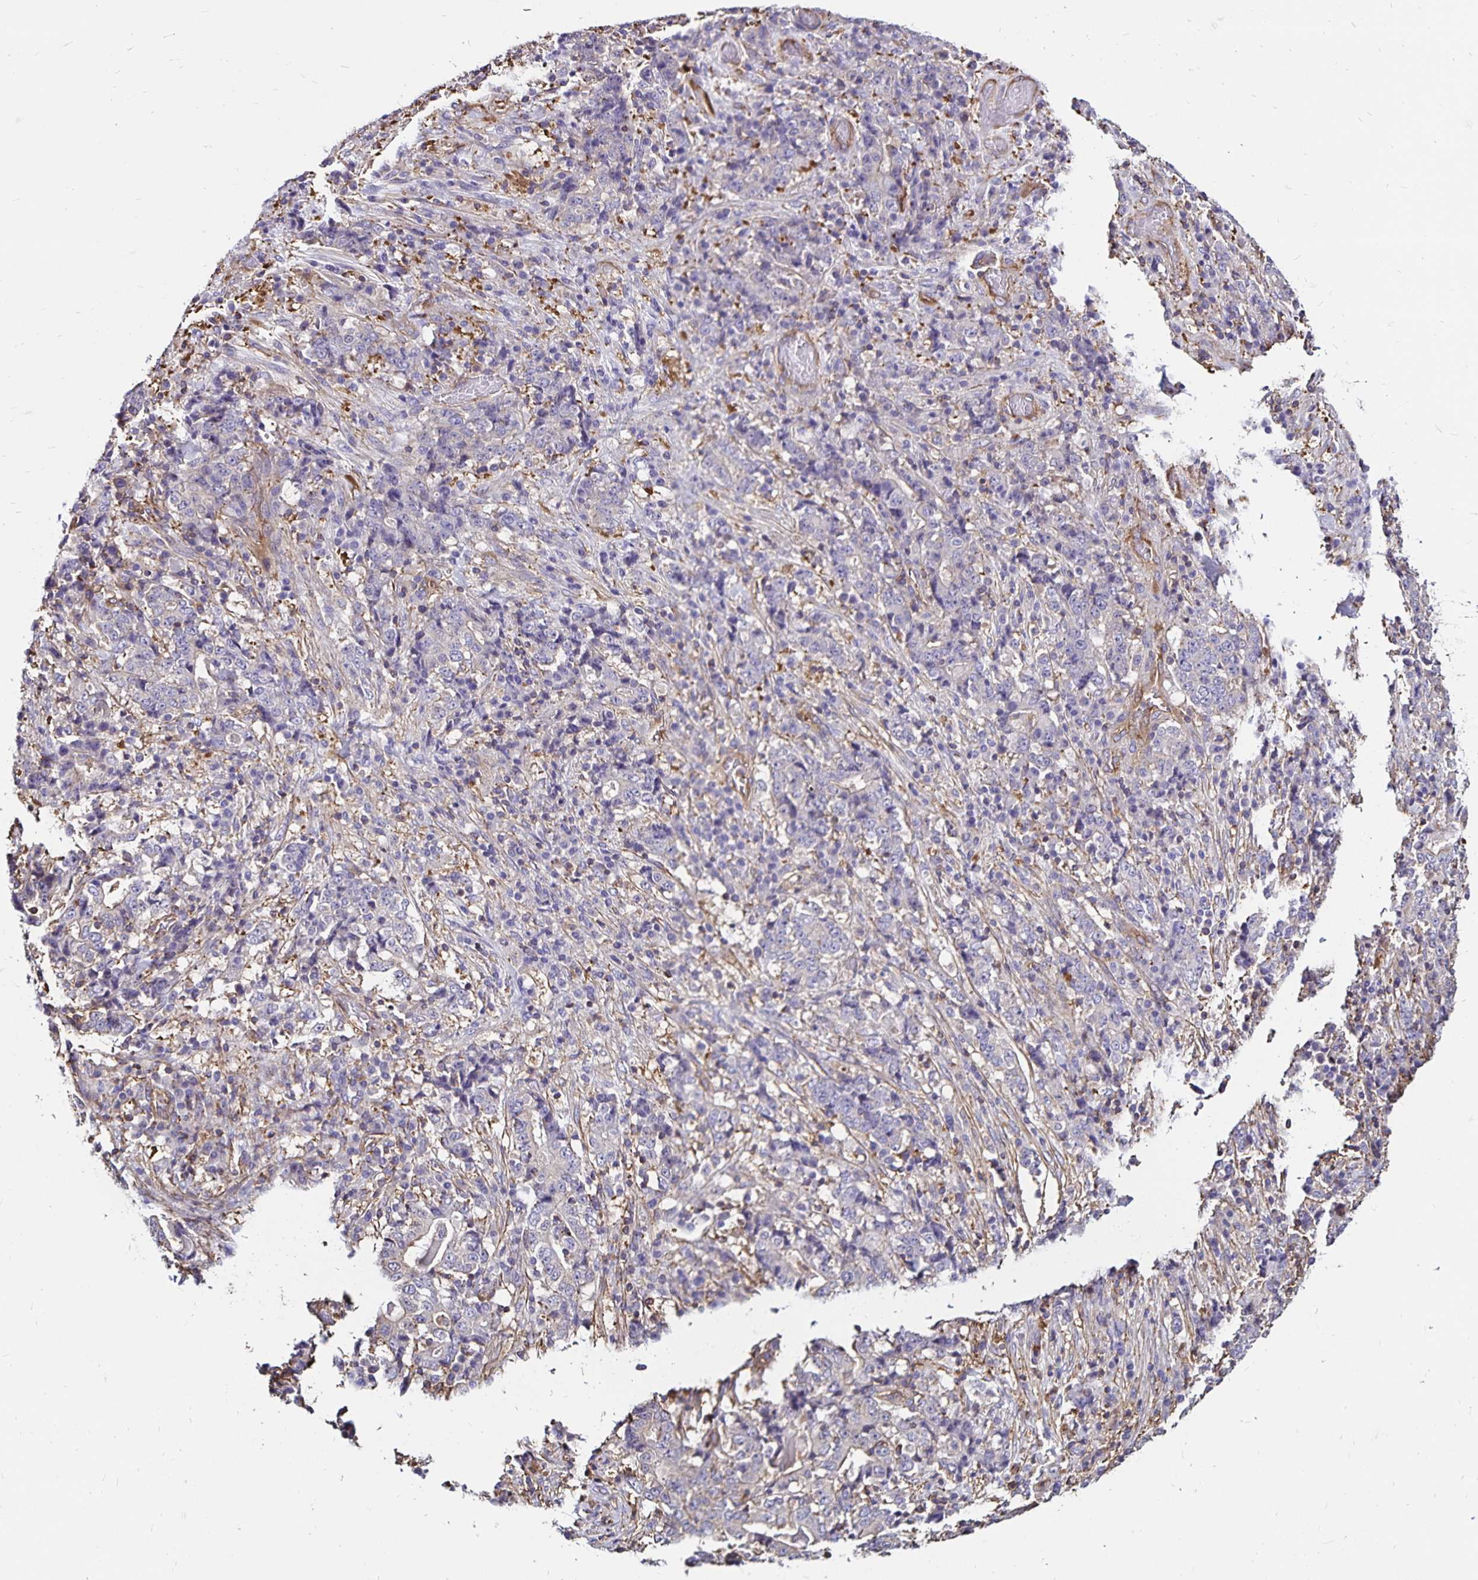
{"staining": {"intensity": "negative", "quantity": "none", "location": "none"}, "tissue": "stomach cancer", "cell_type": "Tumor cells", "image_type": "cancer", "snomed": [{"axis": "morphology", "description": "Normal tissue, NOS"}, {"axis": "morphology", "description": "Adenocarcinoma, NOS"}, {"axis": "topography", "description": "Stomach, upper"}, {"axis": "topography", "description": "Stomach"}], "caption": "A photomicrograph of human stomach adenocarcinoma is negative for staining in tumor cells.", "gene": "RPRML", "patient": {"sex": "male", "age": 59}}